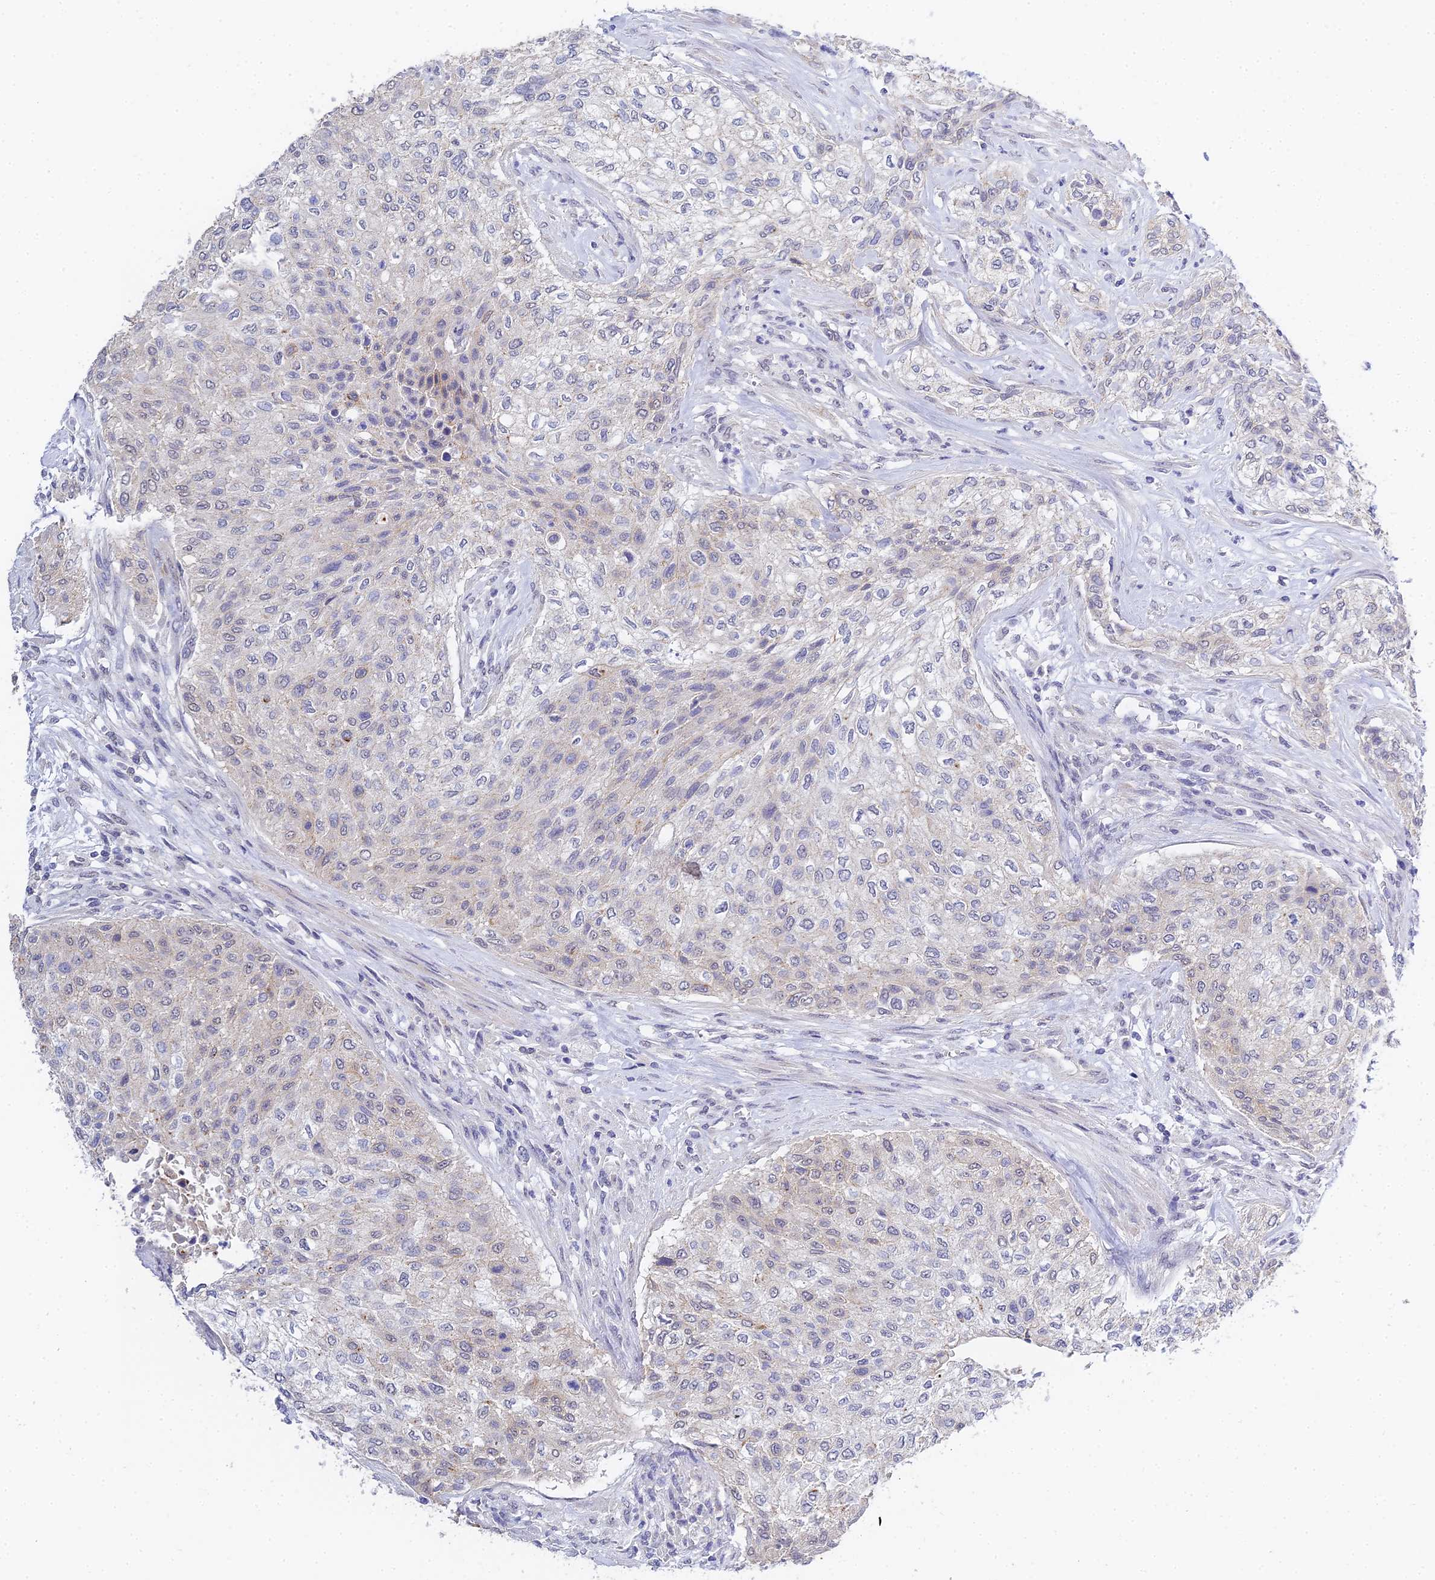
{"staining": {"intensity": "weak", "quantity": "<25%", "location": "cytoplasmic/membranous"}, "tissue": "urothelial cancer", "cell_type": "Tumor cells", "image_type": "cancer", "snomed": [{"axis": "morphology", "description": "Normal tissue, NOS"}, {"axis": "morphology", "description": "Urothelial carcinoma, NOS"}, {"axis": "topography", "description": "Urinary bladder"}, {"axis": "topography", "description": "Peripheral nerve tissue"}], "caption": "Tumor cells show no significant staining in transitional cell carcinoma.", "gene": "HOXB1", "patient": {"sex": "male", "age": 35}}